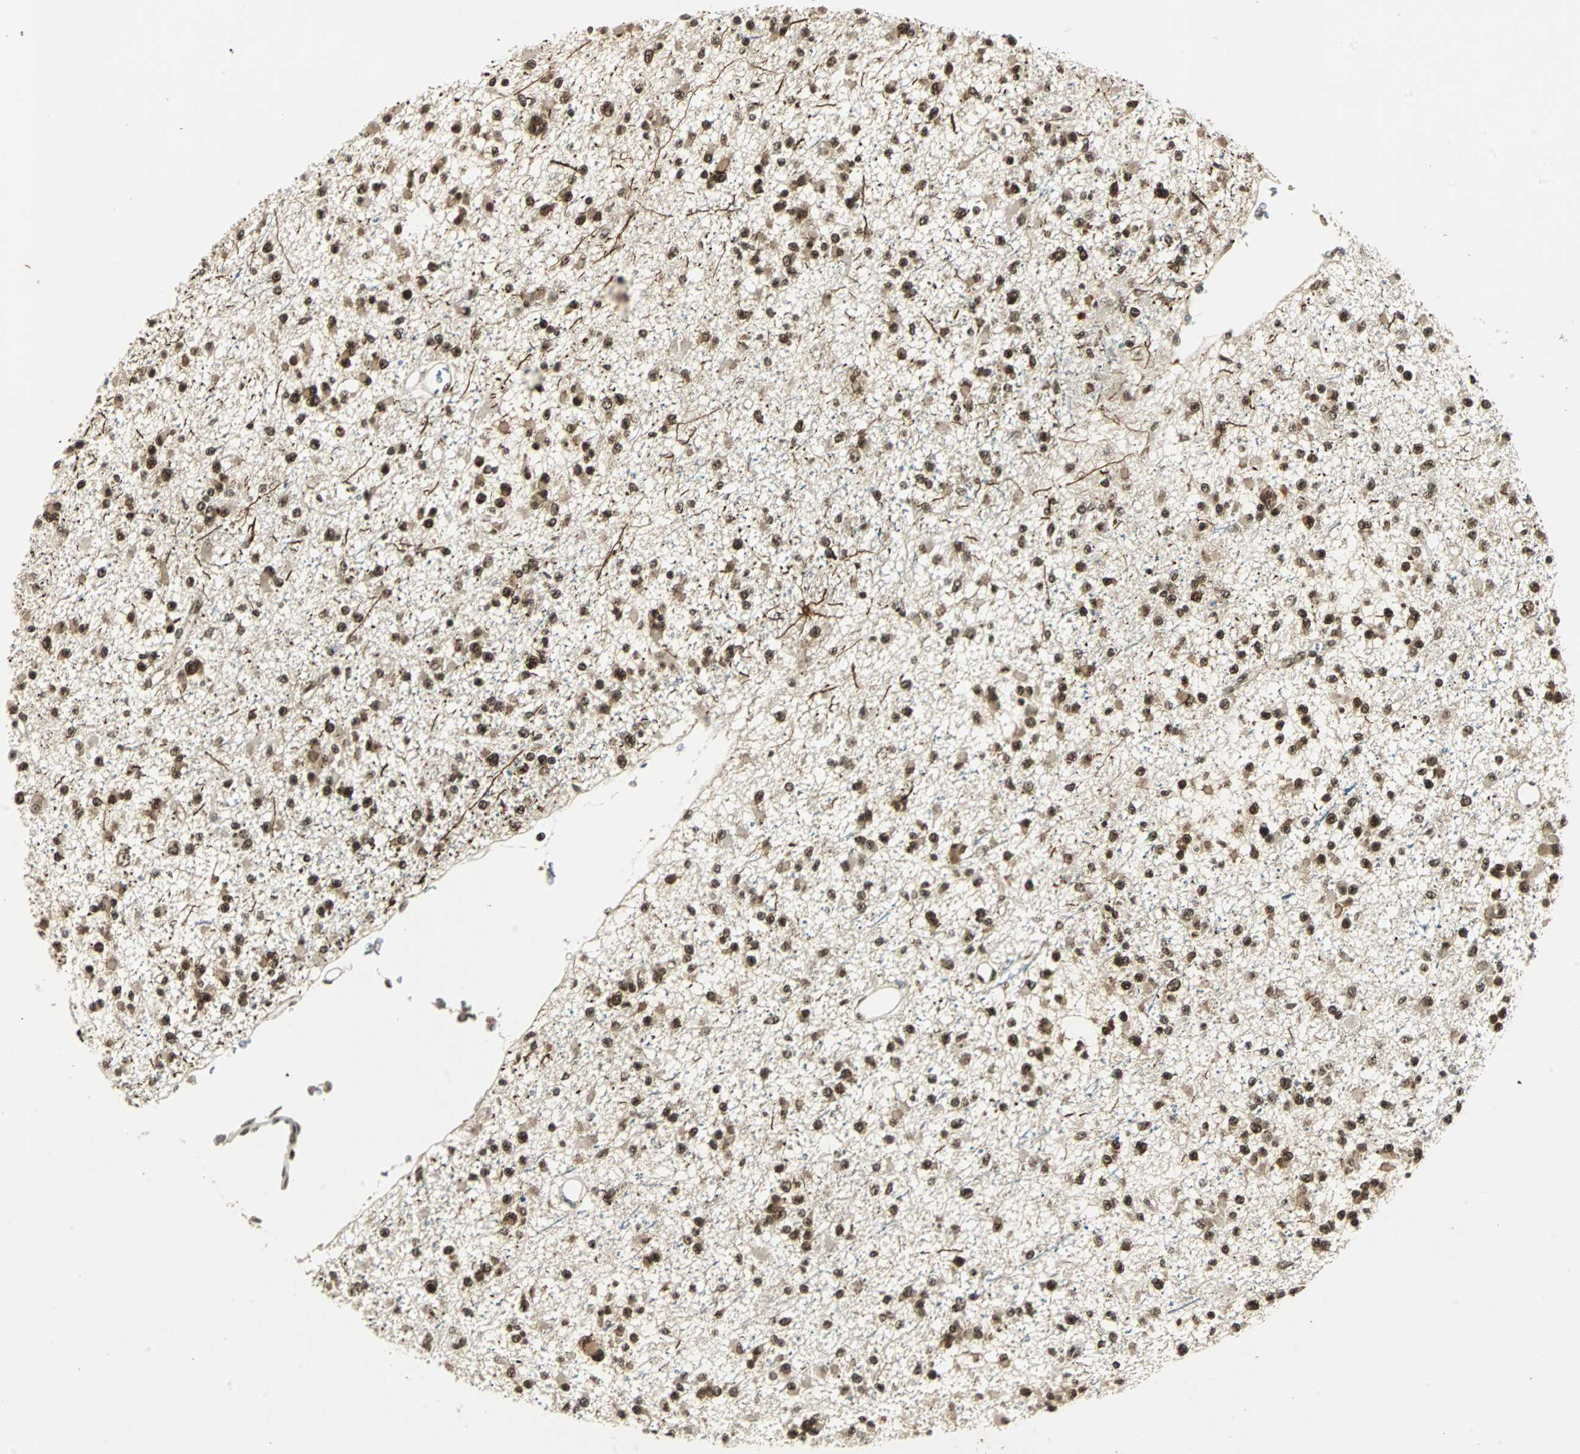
{"staining": {"intensity": "strong", "quantity": ">75%", "location": "nuclear"}, "tissue": "glioma", "cell_type": "Tumor cells", "image_type": "cancer", "snomed": [{"axis": "morphology", "description": "Glioma, malignant, Low grade"}, {"axis": "topography", "description": "Brain"}], "caption": "IHC (DAB) staining of human malignant glioma (low-grade) demonstrates strong nuclear protein positivity in about >75% of tumor cells. Nuclei are stained in blue.", "gene": "TAF5", "patient": {"sex": "female", "age": 22}}